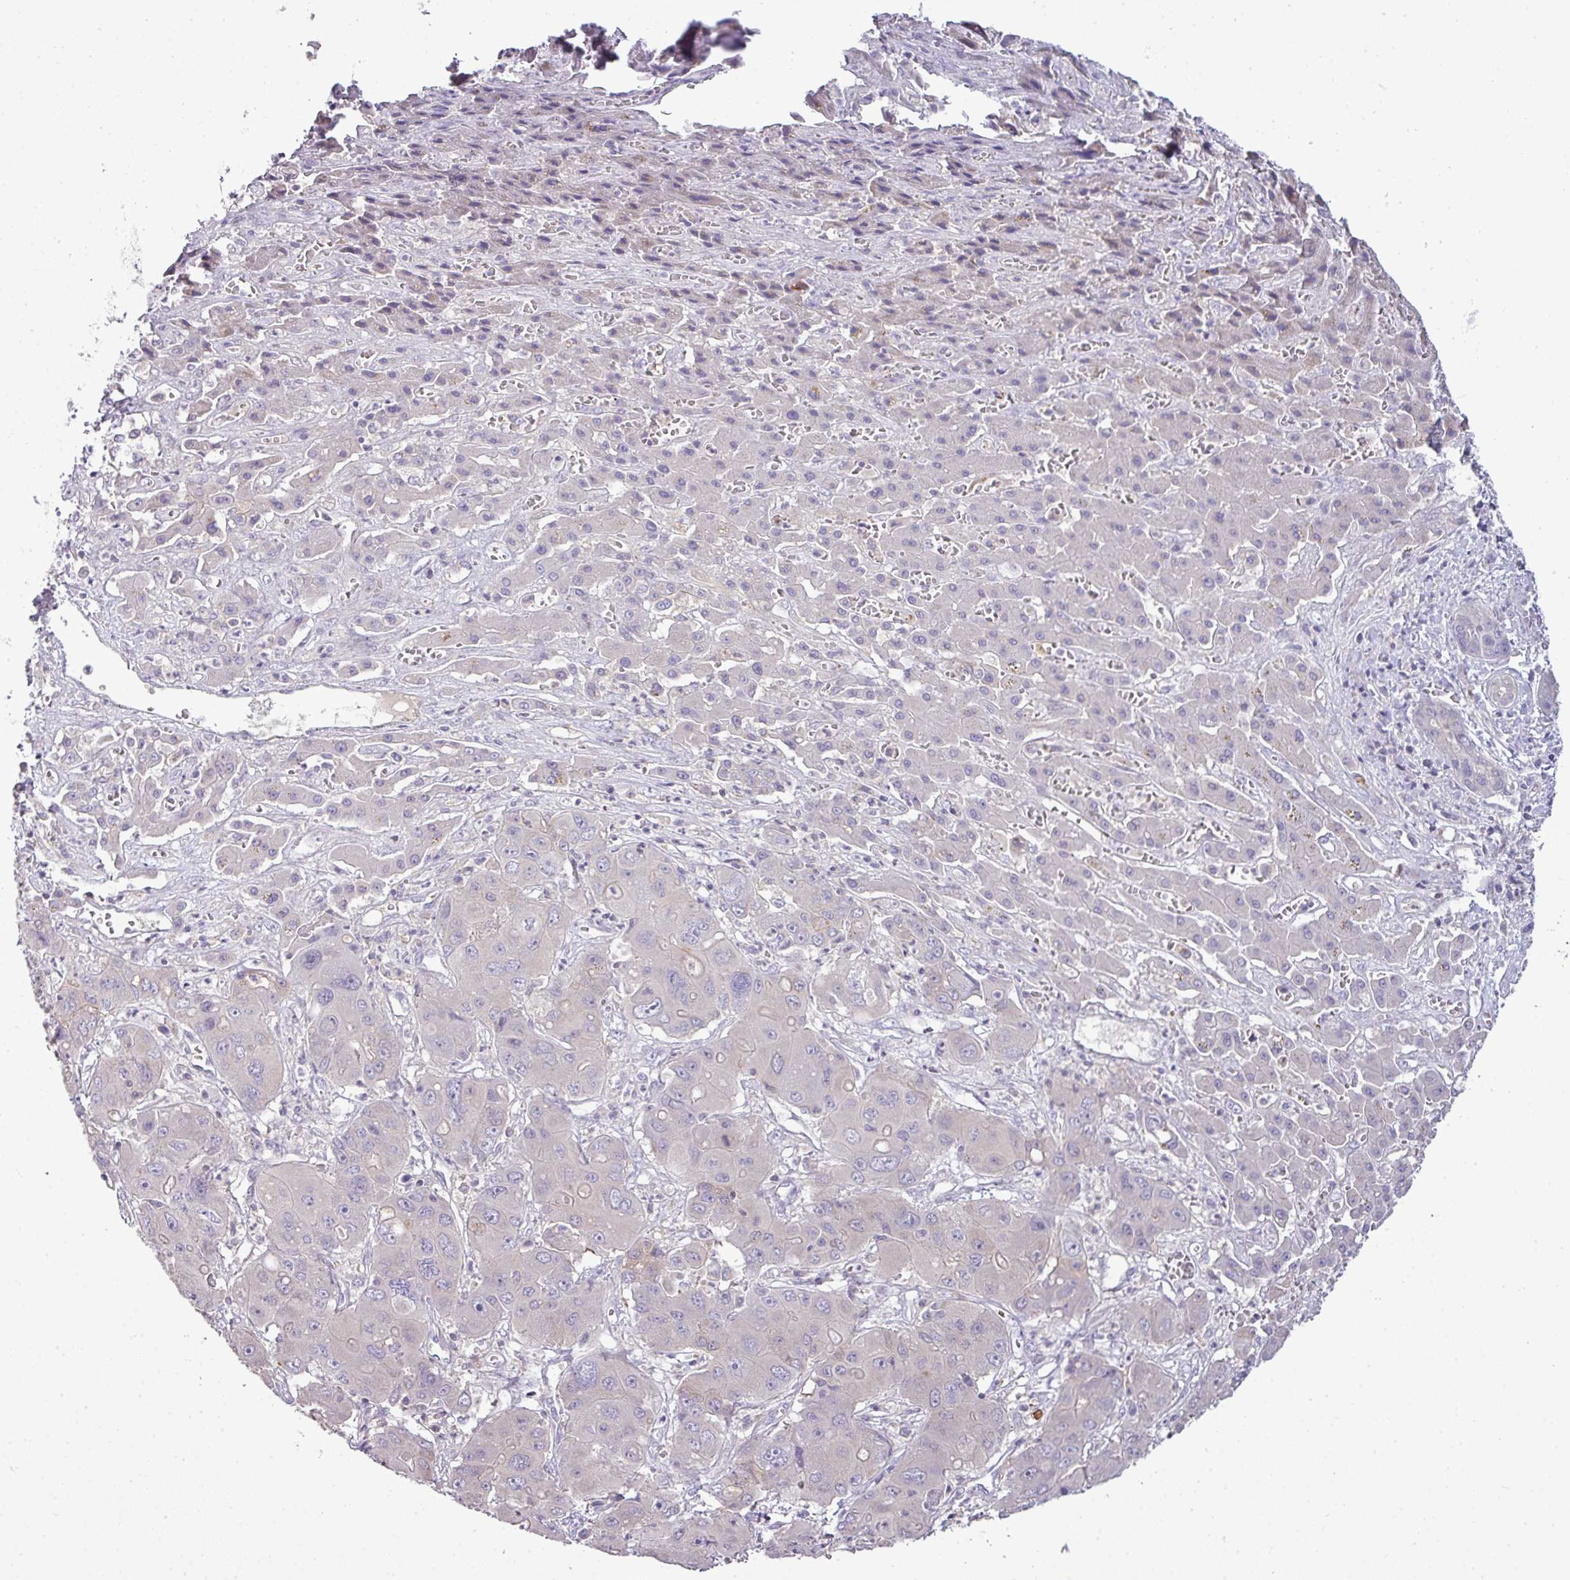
{"staining": {"intensity": "negative", "quantity": "none", "location": "none"}, "tissue": "liver cancer", "cell_type": "Tumor cells", "image_type": "cancer", "snomed": [{"axis": "morphology", "description": "Cholangiocarcinoma"}, {"axis": "topography", "description": "Liver"}], "caption": "Liver cancer was stained to show a protein in brown. There is no significant expression in tumor cells. The staining is performed using DAB brown chromogen with nuclei counter-stained in using hematoxylin.", "gene": "STAT5A", "patient": {"sex": "male", "age": 67}}